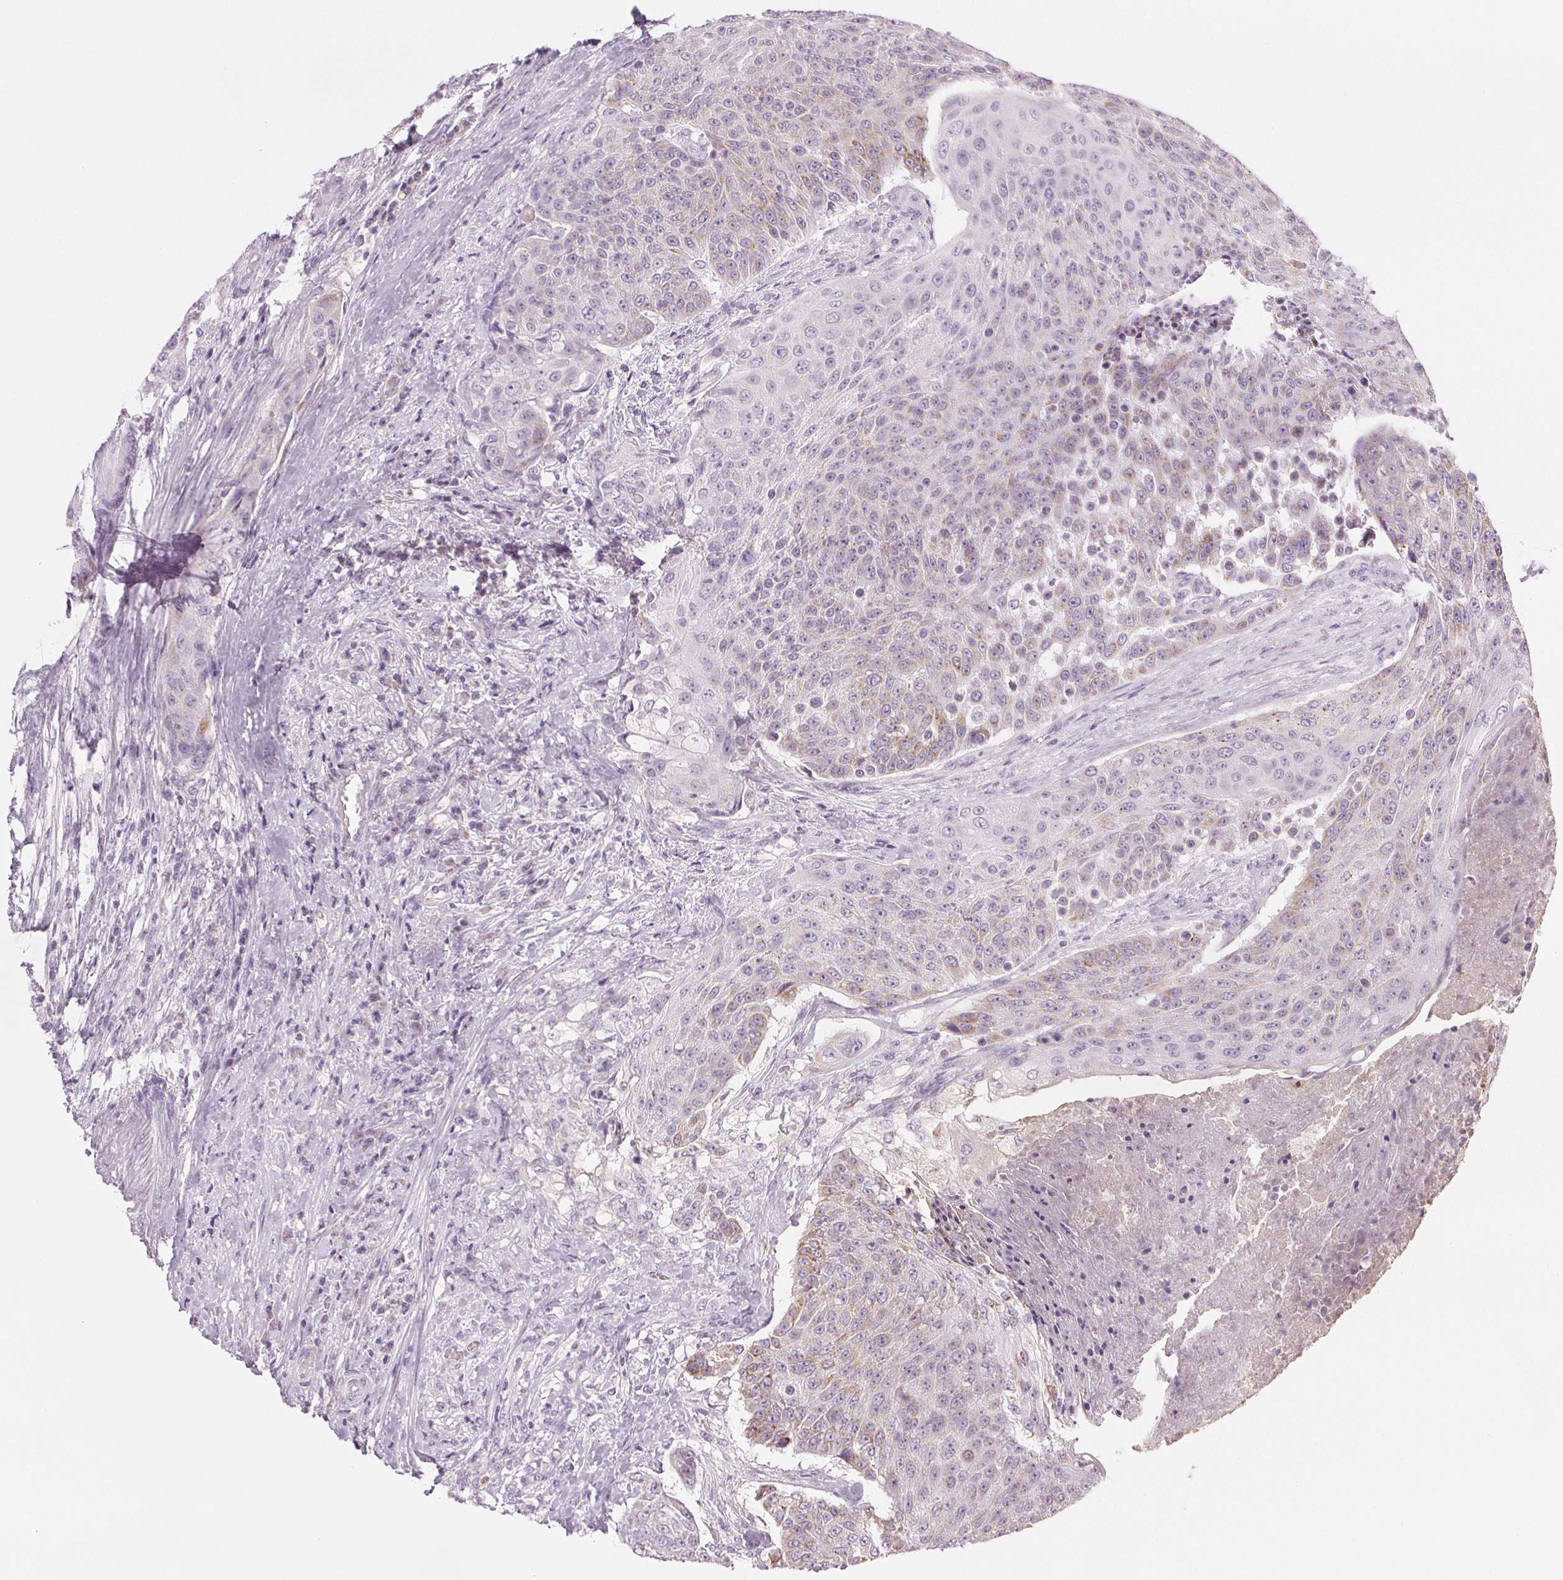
{"staining": {"intensity": "weak", "quantity": "25%-75%", "location": "cytoplasmic/membranous"}, "tissue": "urothelial cancer", "cell_type": "Tumor cells", "image_type": "cancer", "snomed": [{"axis": "morphology", "description": "Urothelial carcinoma, High grade"}, {"axis": "topography", "description": "Urinary bladder"}], "caption": "The image demonstrates immunohistochemical staining of urothelial cancer. There is weak cytoplasmic/membranous staining is appreciated in about 25%-75% of tumor cells.", "gene": "COL7A1", "patient": {"sex": "female", "age": 63}}